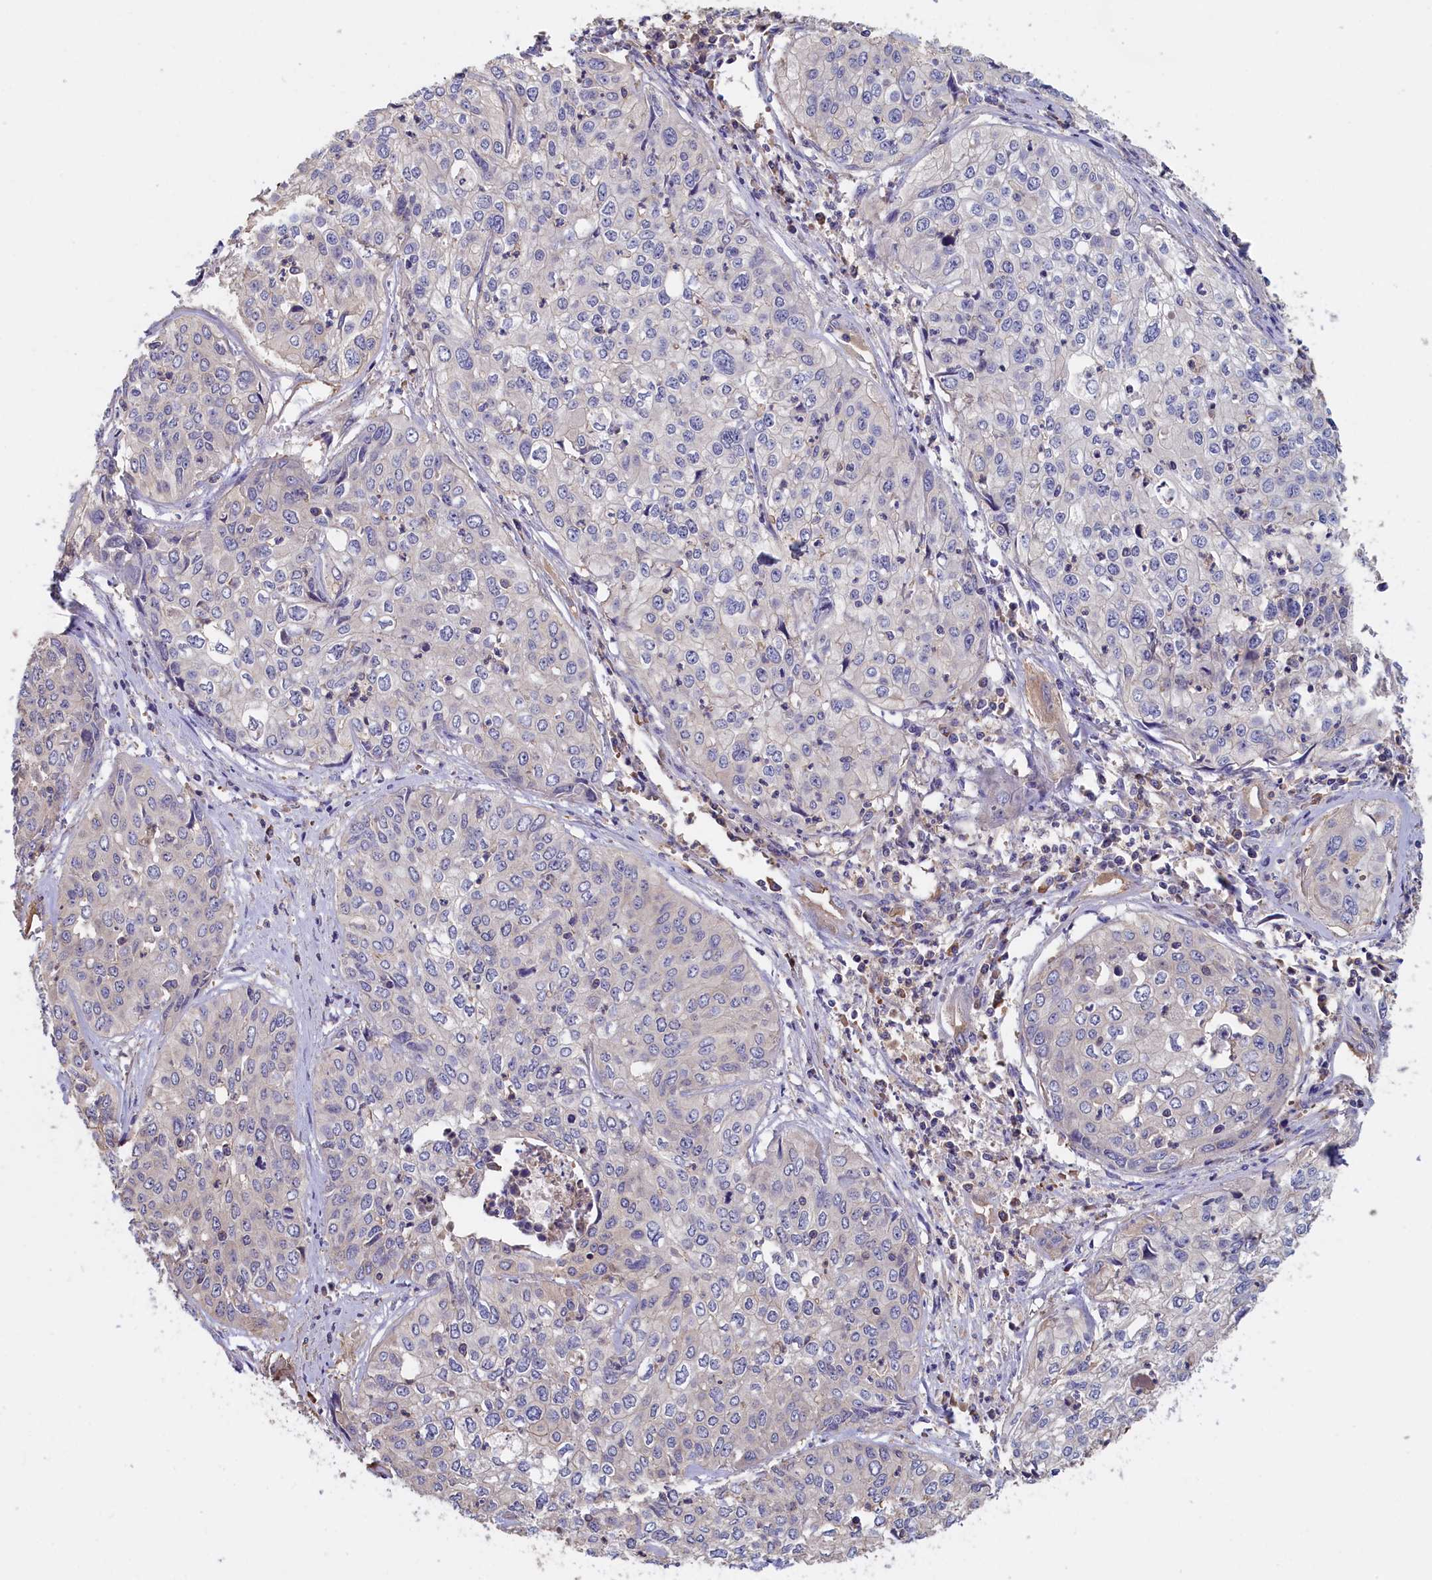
{"staining": {"intensity": "negative", "quantity": "none", "location": "none"}, "tissue": "cervical cancer", "cell_type": "Tumor cells", "image_type": "cancer", "snomed": [{"axis": "morphology", "description": "Squamous cell carcinoma, NOS"}, {"axis": "topography", "description": "Cervix"}], "caption": "This histopathology image is of cervical squamous cell carcinoma stained with immunohistochemistry to label a protein in brown with the nuclei are counter-stained blue. There is no positivity in tumor cells.", "gene": "ANKRD2", "patient": {"sex": "female", "age": 31}}